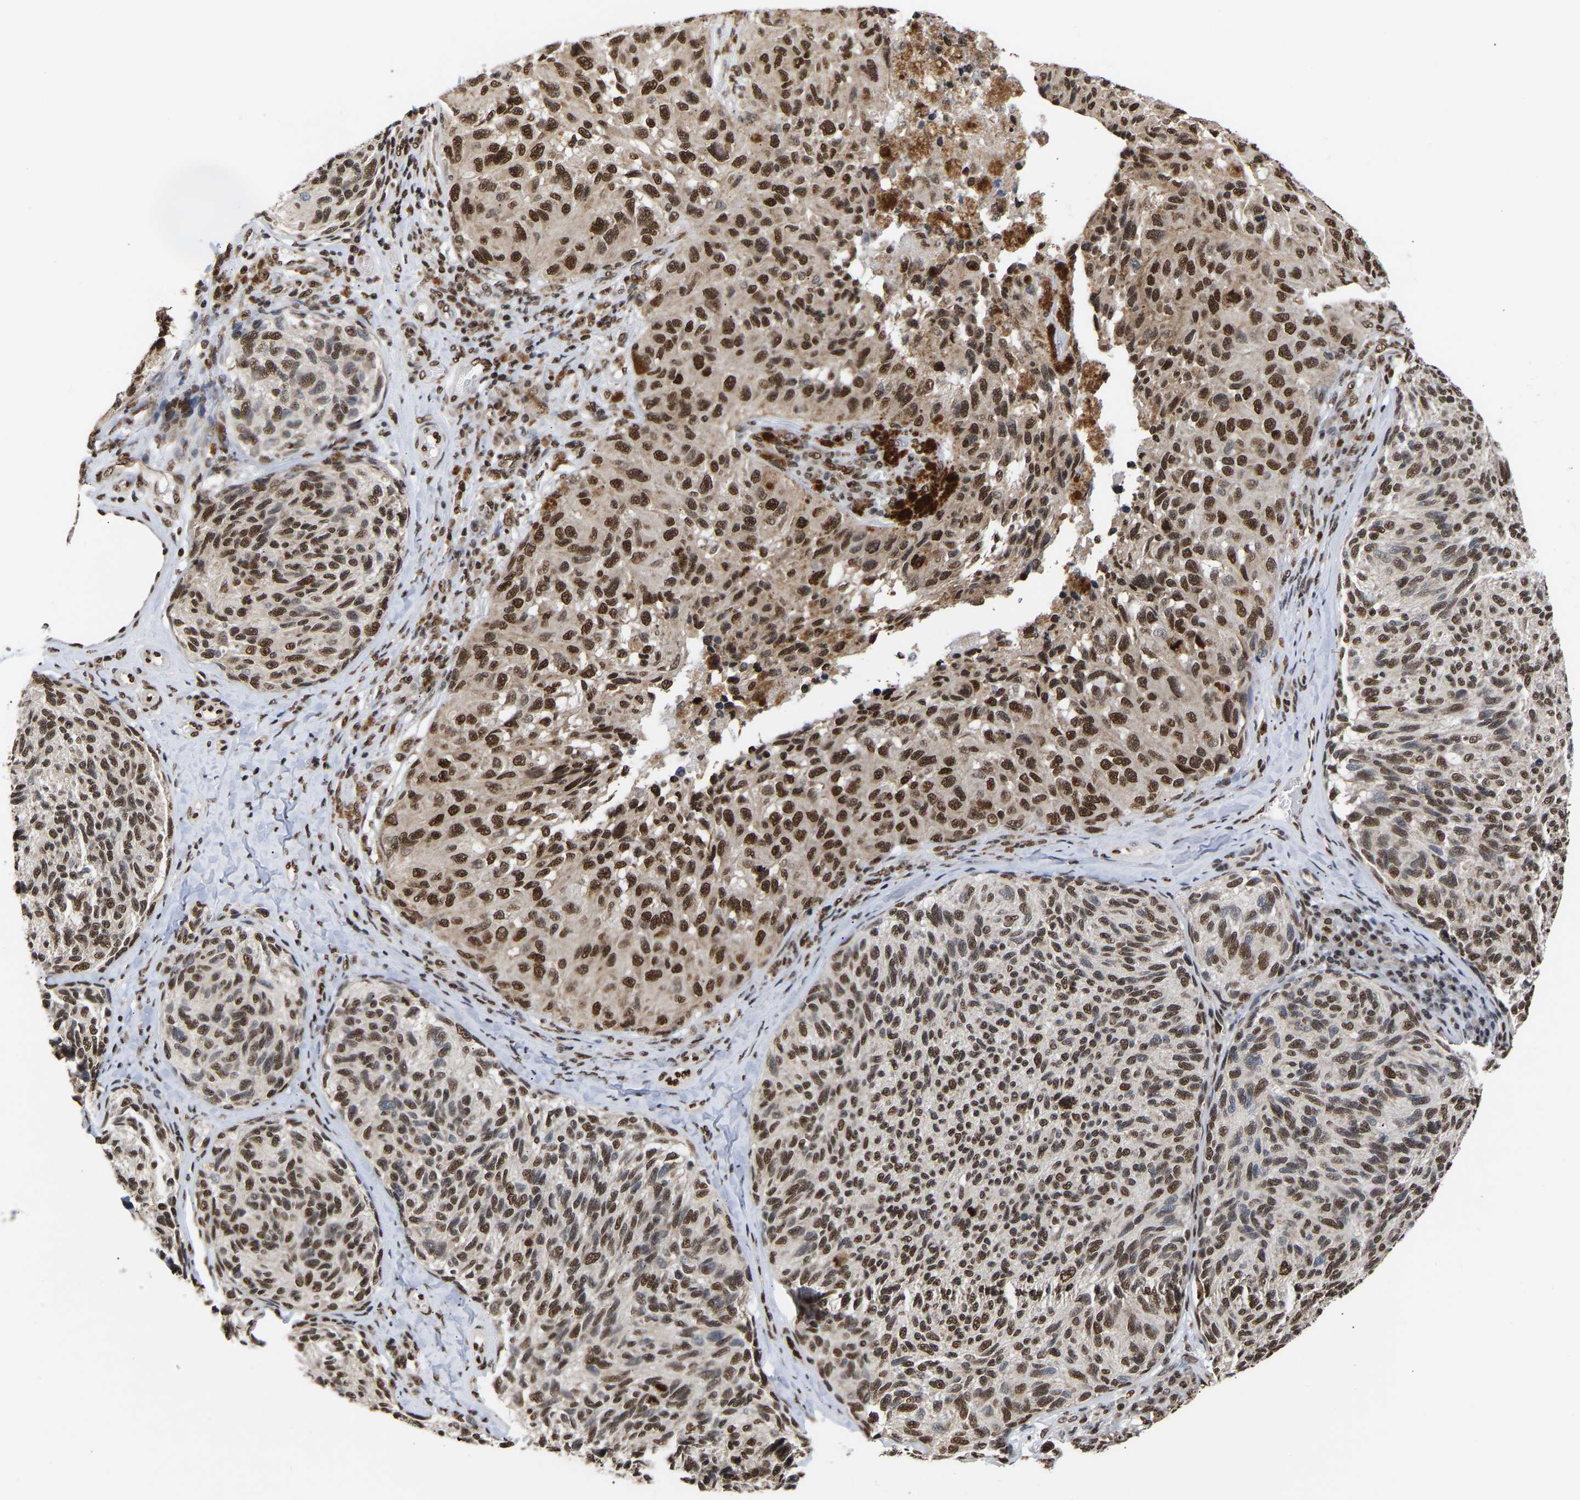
{"staining": {"intensity": "strong", "quantity": "25%-75%", "location": "cytoplasmic/membranous,nuclear"}, "tissue": "melanoma", "cell_type": "Tumor cells", "image_type": "cancer", "snomed": [{"axis": "morphology", "description": "Malignant melanoma, NOS"}, {"axis": "topography", "description": "Skin"}], "caption": "A brown stain highlights strong cytoplasmic/membranous and nuclear expression of a protein in human malignant melanoma tumor cells. Nuclei are stained in blue.", "gene": "PSIP1", "patient": {"sex": "female", "age": 73}}